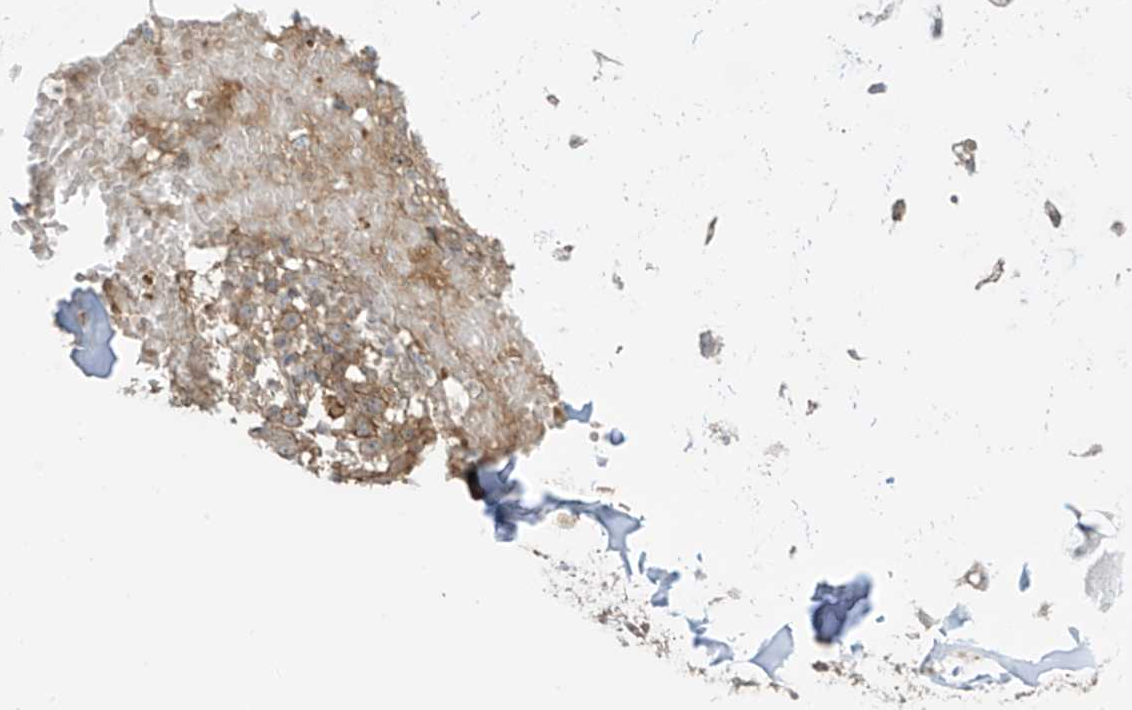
{"staining": {"intensity": "weak", "quantity": "25%-75%", "location": "cytoplasmic/membranous"}, "tissue": "adipose tissue", "cell_type": "Adipocytes", "image_type": "normal", "snomed": [{"axis": "morphology", "description": "Normal tissue, NOS"}, {"axis": "morphology", "description": "Basal cell carcinoma"}, {"axis": "topography", "description": "Cartilage tissue"}, {"axis": "topography", "description": "Nasopharynx"}, {"axis": "topography", "description": "Oral tissue"}], "caption": "This photomicrograph reveals IHC staining of benign adipose tissue, with low weak cytoplasmic/membranous staining in approximately 25%-75% of adipocytes.", "gene": "ENTR1", "patient": {"sex": "female", "age": 77}}